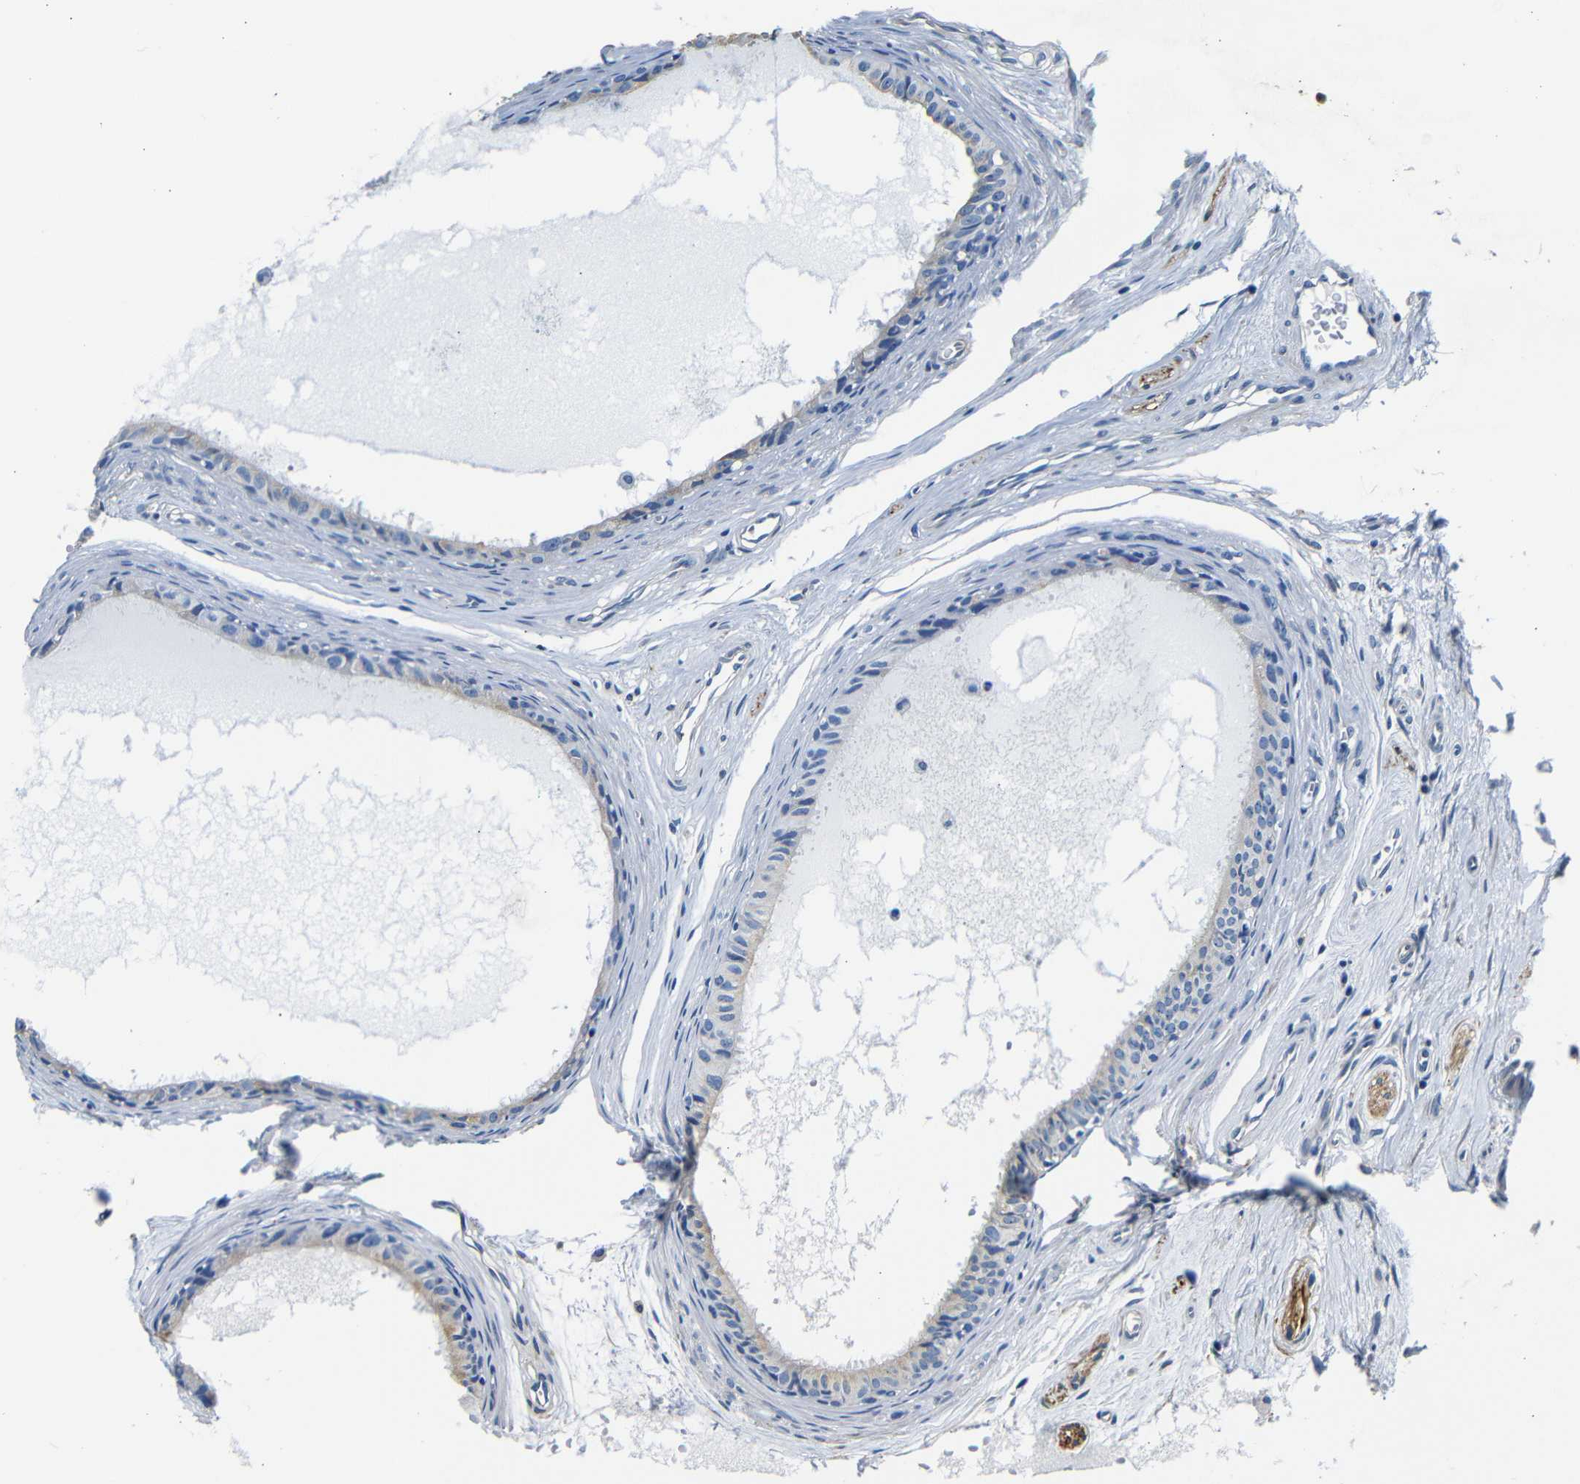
{"staining": {"intensity": "weak", "quantity": ">75%", "location": "cytoplasmic/membranous"}, "tissue": "epididymis", "cell_type": "Glandular cells", "image_type": "normal", "snomed": [{"axis": "morphology", "description": "Normal tissue, NOS"}, {"axis": "morphology", "description": "Inflammation, NOS"}, {"axis": "topography", "description": "Epididymis"}], "caption": "Immunohistochemistry (IHC) photomicrograph of normal epididymis stained for a protein (brown), which displays low levels of weak cytoplasmic/membranous staining in approximately >75% of glandular cells.", "gene": "GP1BA", "patient": {"sex": "male", "age": 85}}